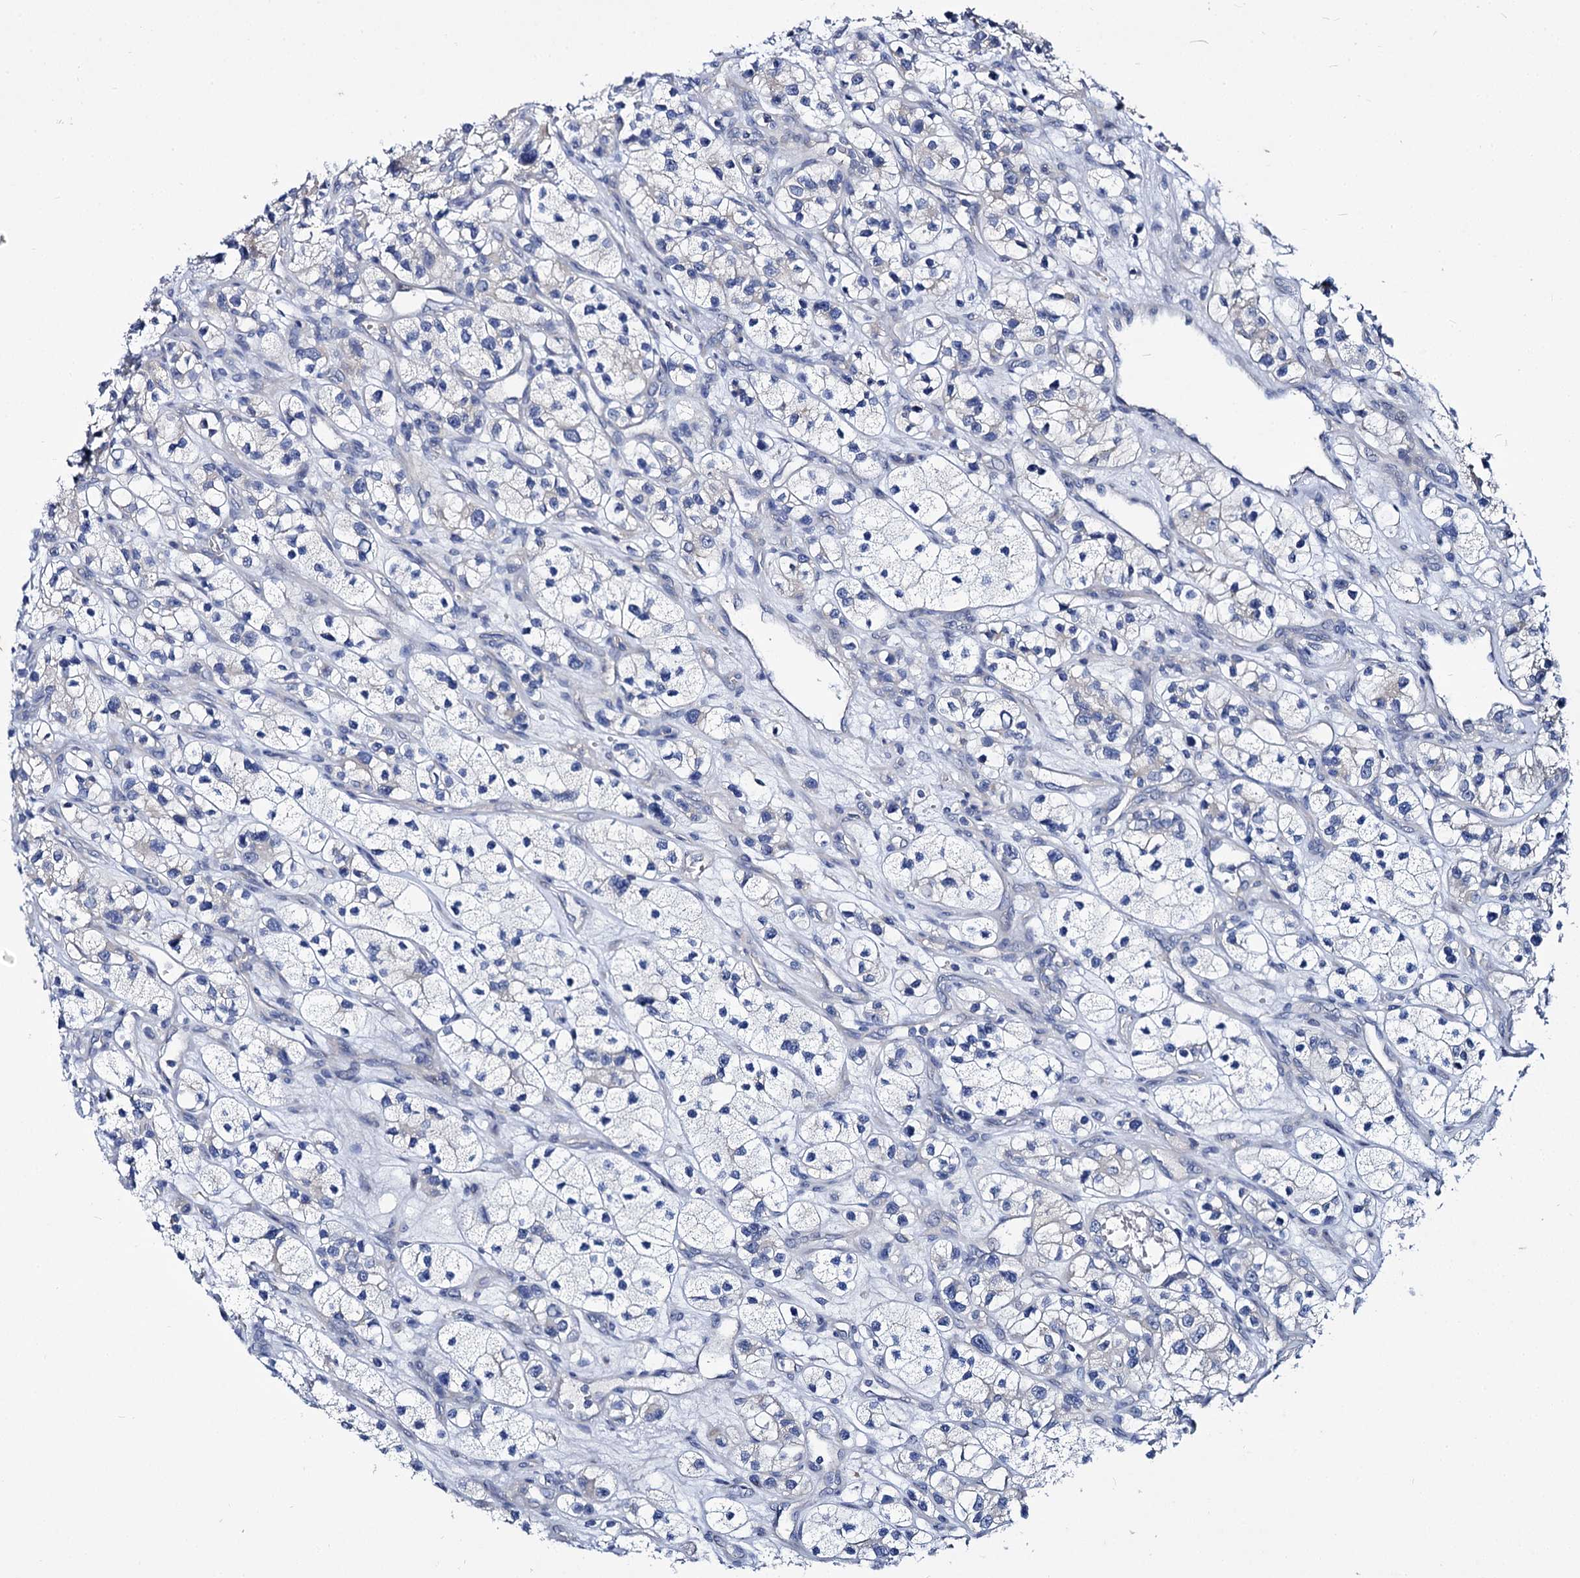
{"staining": {"intensity": "negative", "quantity": "none", "location": "none"}, "tissue": "renal cancer", "cell_type": "Tumor cells", "image_type": "cancer", "snomed": [{"axis": "morphology", "description": "Adenocarcinoma, NOS"}, {"axis": "topography", "description": "Kidney"}], "caption": "This is a photomicrograph of immunohistochemistry staining of renal adenocarcinoma, which shows no expression in tumor cells.", "gene": "PANX2", "patient": {"sex": "female", "age": 57}}